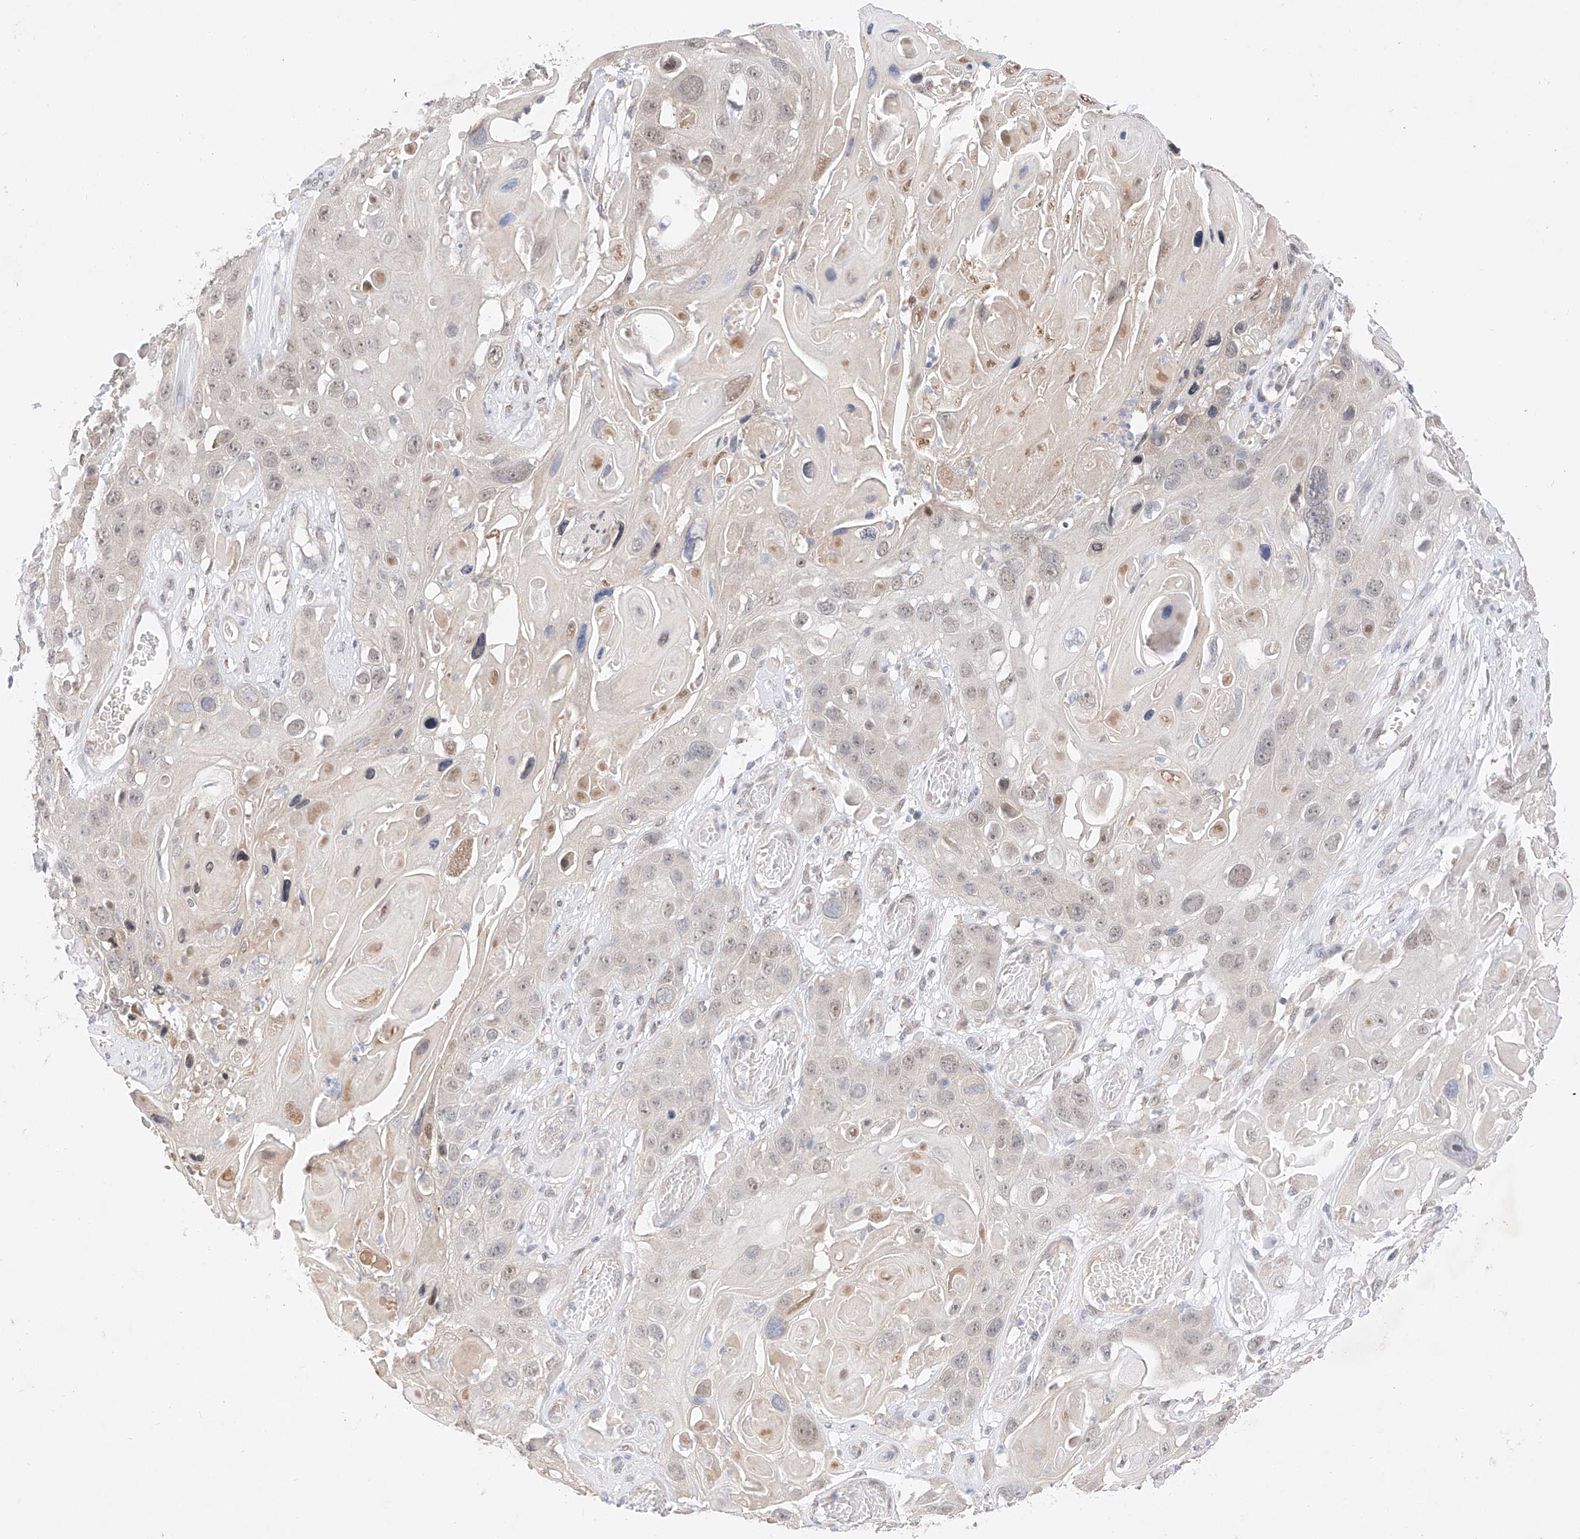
{"staining": {"intensity": "weak", "quantity": "<25%", "location": "nuclear"}, "tissue": "skin cancer", "cell_type": "Tumor cells", "image_type": "cancer", "snomed": [{"axis": "morphology", "description": "Squamous cell carcinoma, NOS"}, {"axis": "topography", "description": "Skin"}], "caption": "Protein analysis of skin cancer (squamous cell carcinoma) shows no significant staining in tumor cells. (DAB (3,3'-diaminobenzidine) immunohistochemistry, high magnification).", "gene": "IL22RA2", "patient": {"sex": "male", "age": 55}}